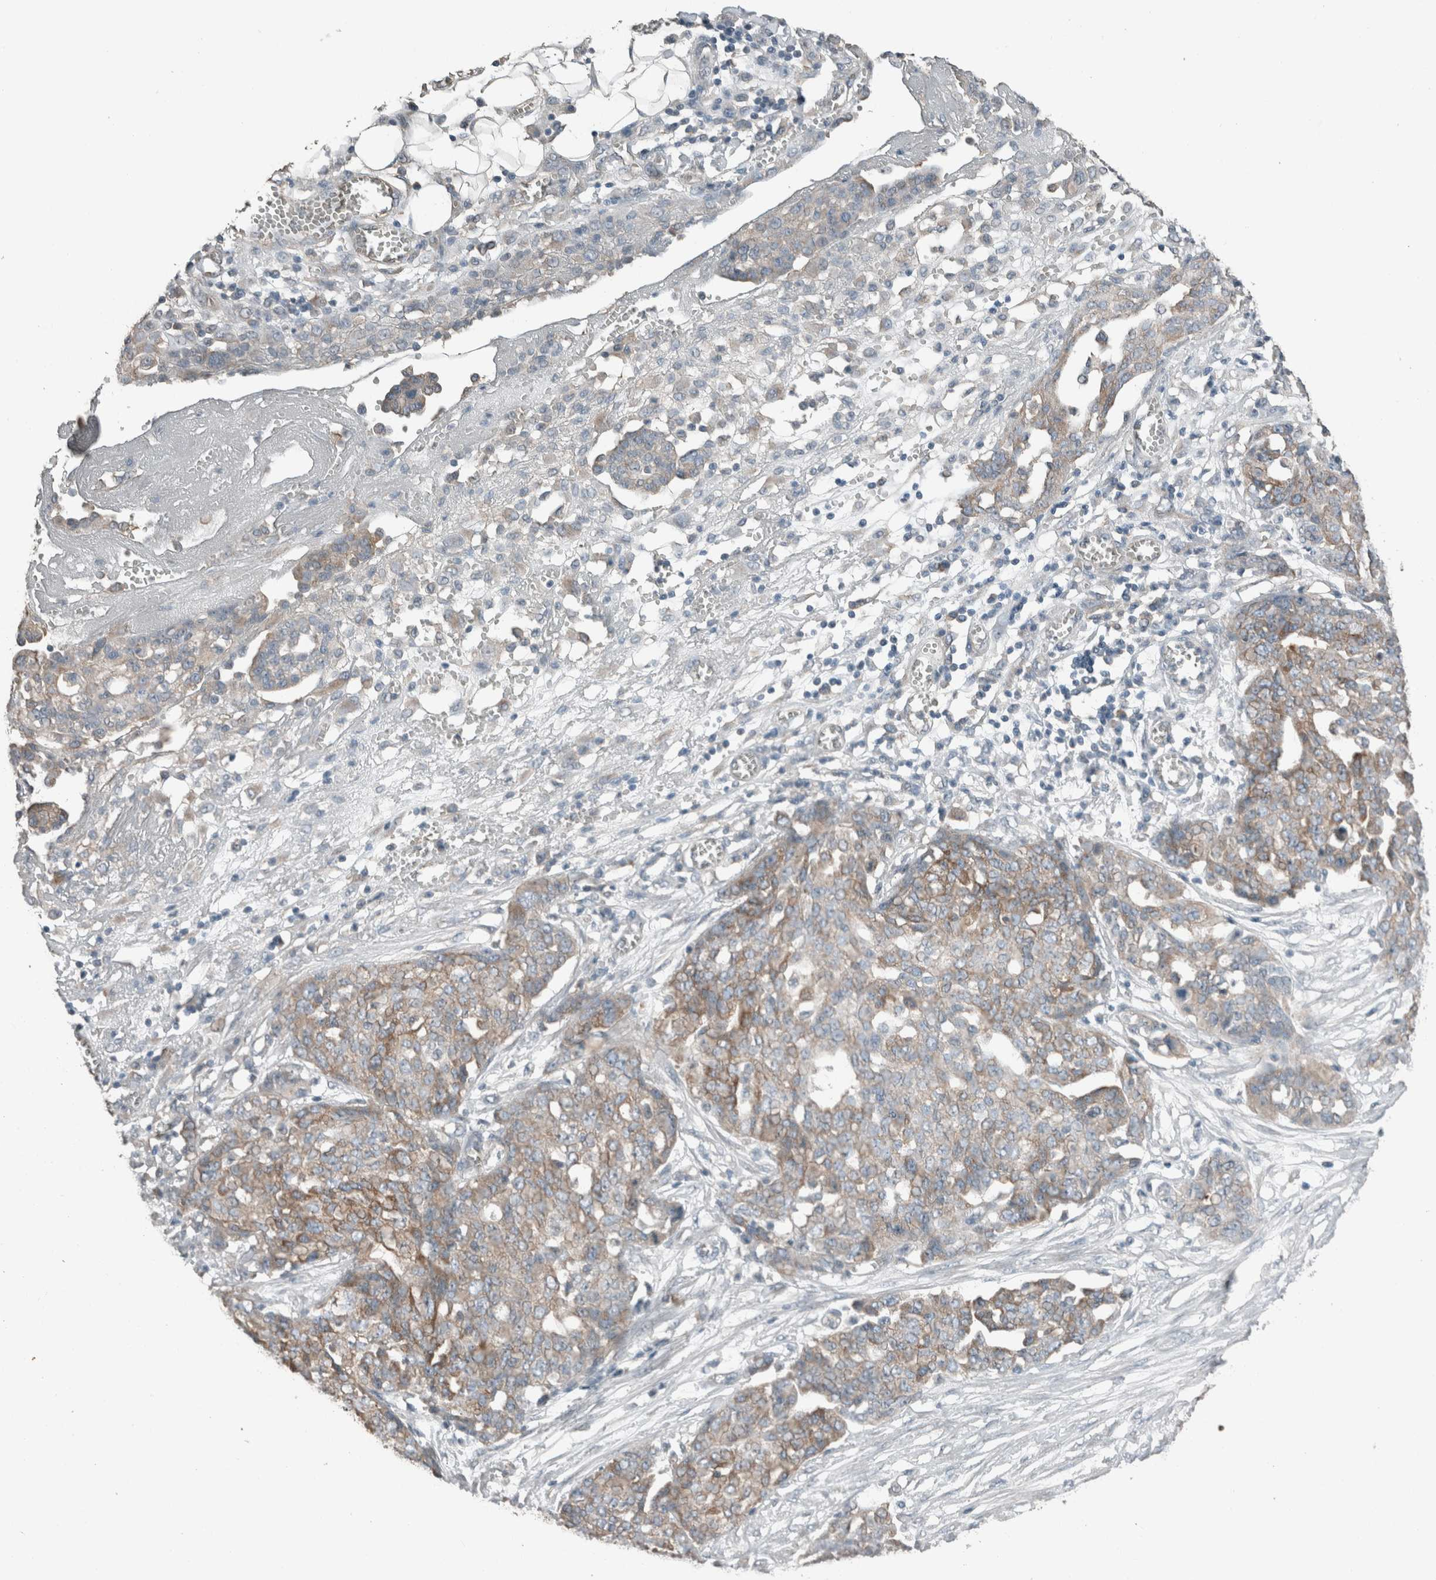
{"staining": {"intensity": "weak", "quantity": ">75%", "location": "cytoplasmic/membranous"}, "tissue": "ovarian cancer", "cell_type": "Tumor cells", "image_type": "cancer", "snomed": [{"axis": "morphology", "description": "Cystadenocarcinoma, serous, NOS"}, {"axis": "topography", "description": "Soft tissue"}, {"axis": "topography", "description": "Ovary"}], "caption": "IHC (DAB) staining of ovarian cancer (serous cystadenocarcinoma) displays weak cytoplasmic/membranous protein staining in about >75% of tumor cells.", "gene": "ACVR2B", "patient": {"sex": "female", "age": 57}}